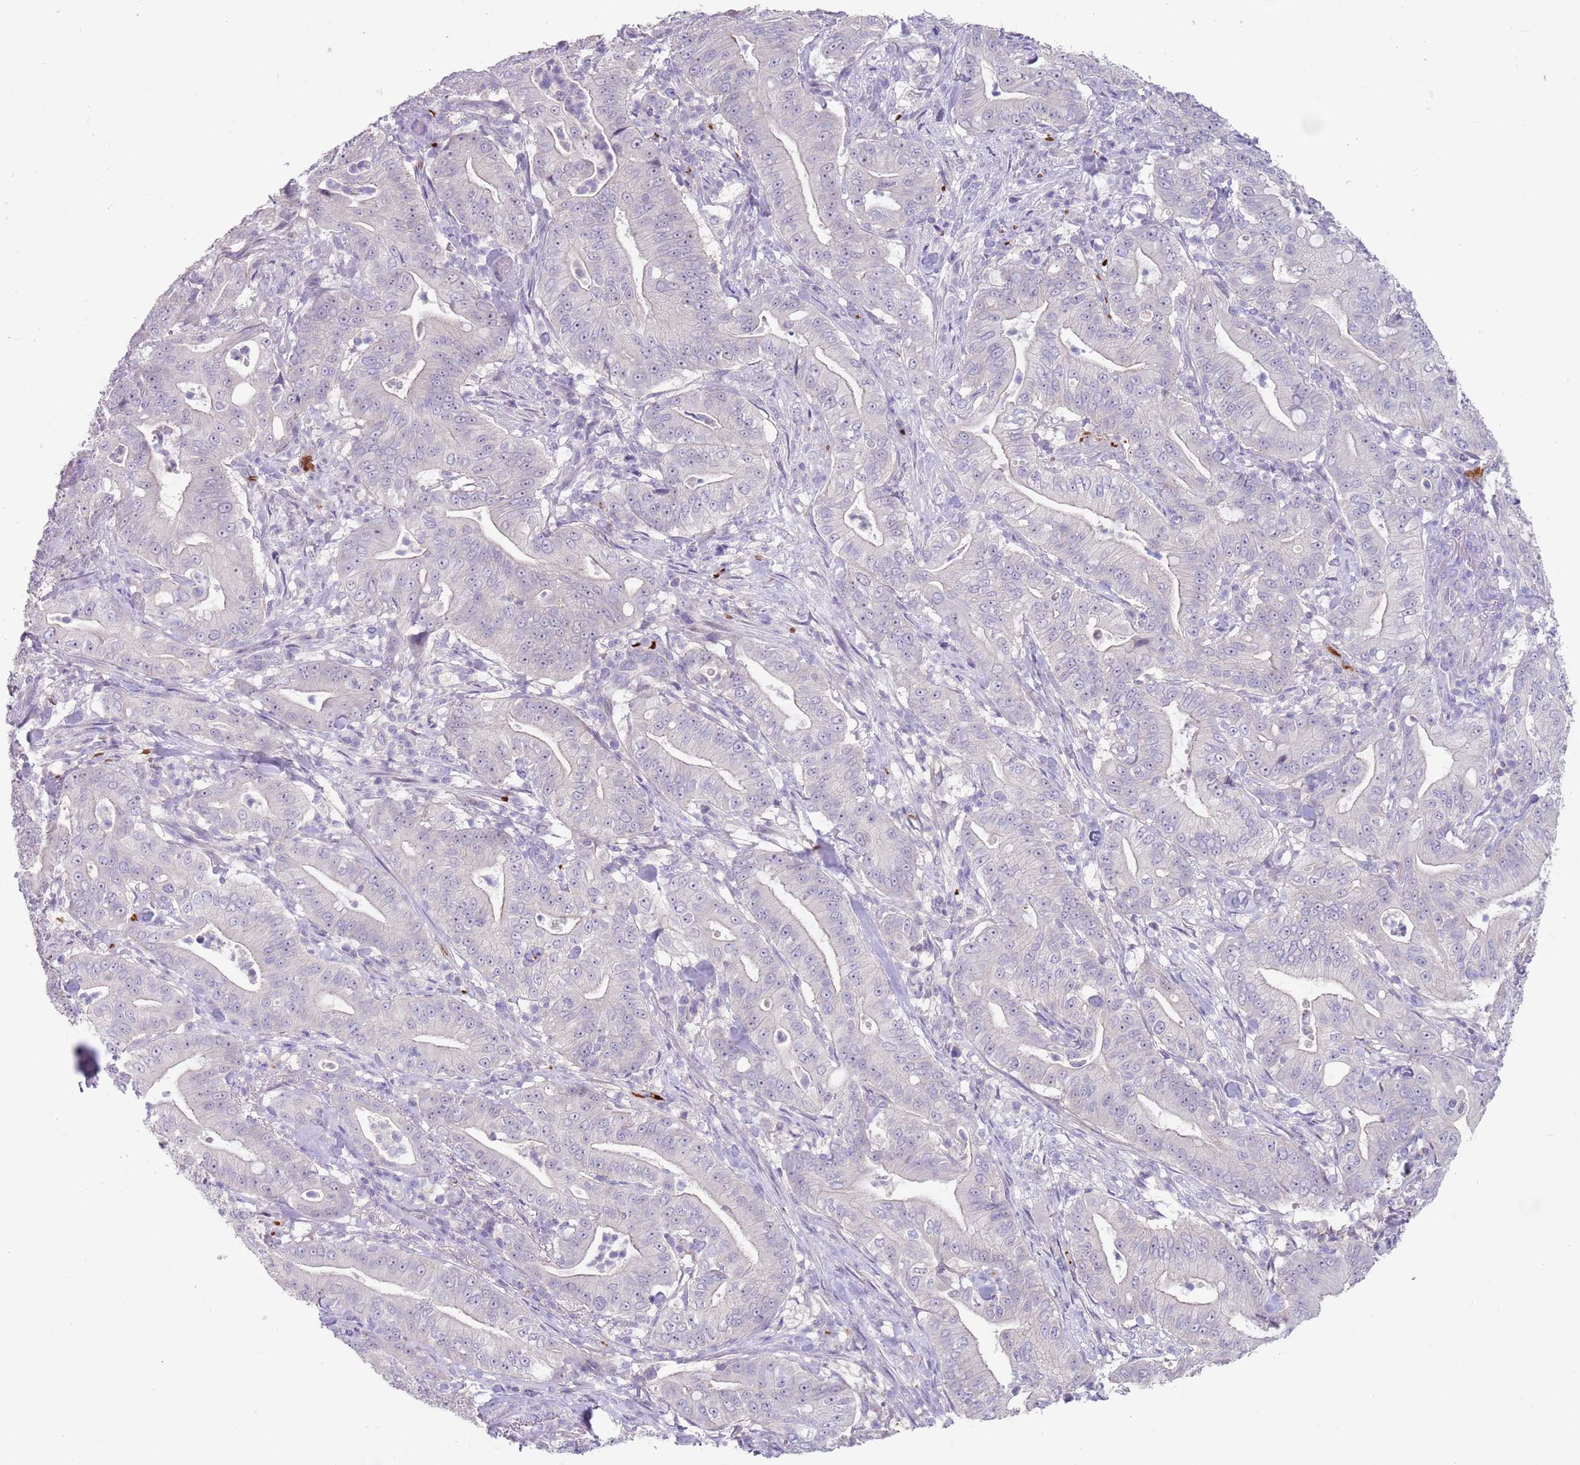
{"staining": {"intensity": "negative", "quantity": "none", "location": "none"}, "tissue": "pancreatic cancer", "cell_type": "Tumor cells", "image_type": "cancer", "snomed": [{"axis": "morphology", "description": "Adenocarcinoma, NOS"}, {"axis": "topography", "description": "Pancreas"}], "caption": "Immunohistochemistry (IHC) histopathology image of neoplastic tissue: human pancreatic cancer (adenocarcinoma) stained with DAB (3,3'-diaminobenzidine) reveals no significant protein expression in tumor cells.", "gene": "ZNF14", "patient": {"sex": "male", "age": 71}}